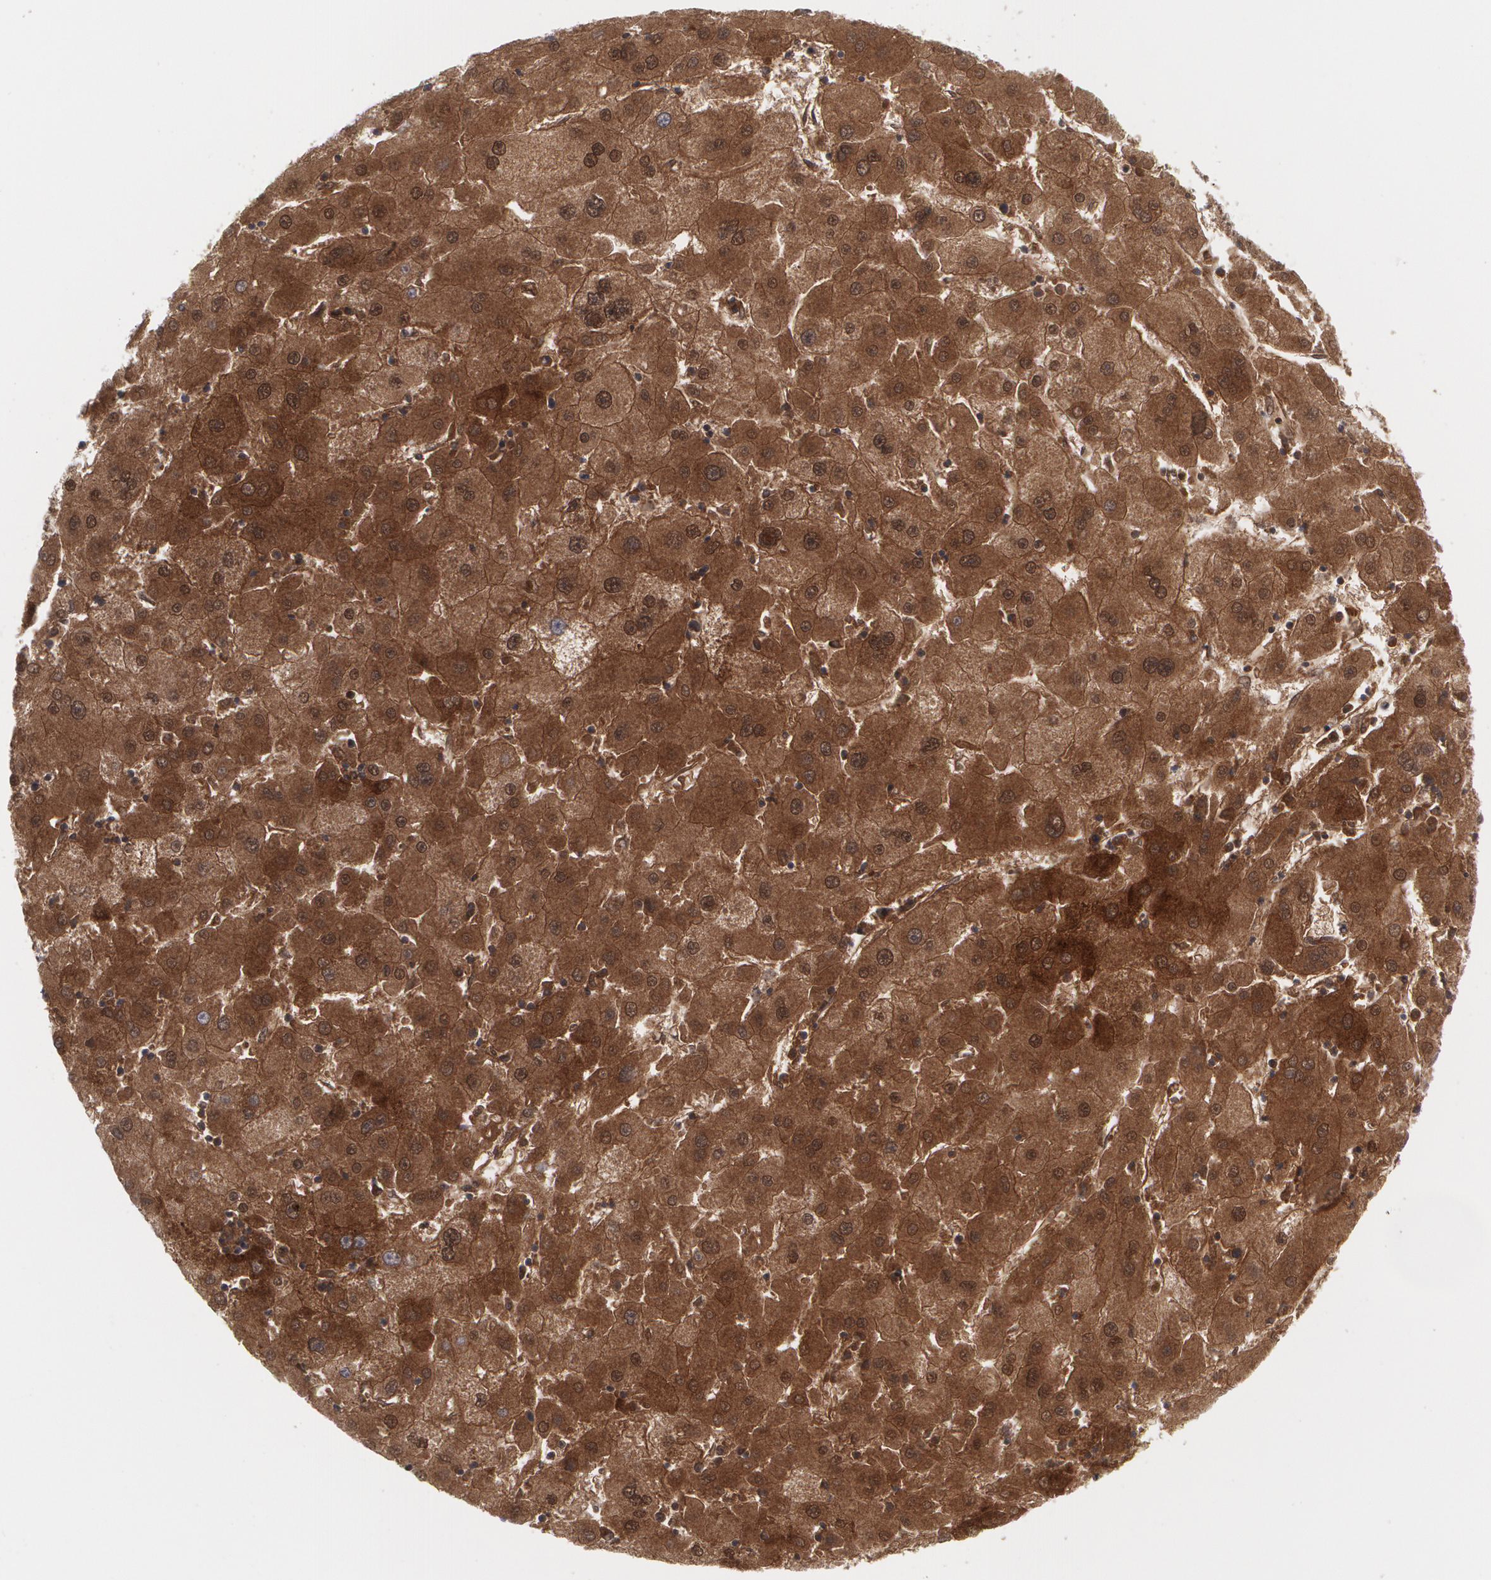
{"staining": {"intensity": "moderate", "quantity": ">75%", "location": "cytoplasmic/membranous"}, "tissue": "liver cancer", "cell_type": "Tumor cells", "image_type": "cancer", "snomed": [{"axis": "morphology", "description": "Carcinoma, Hepatocellular, NOS"}, {"axis": "topography", "description": "Liver"}], "caption": "Liver cancer (hepatocellular carcinoma) stained with immunohistochemistry displays moderate cytoplasmic/membranous staining in about >75% of tumor cells.", "gene": "LRG1", "patient": {"sex": "male", "age": 72}}